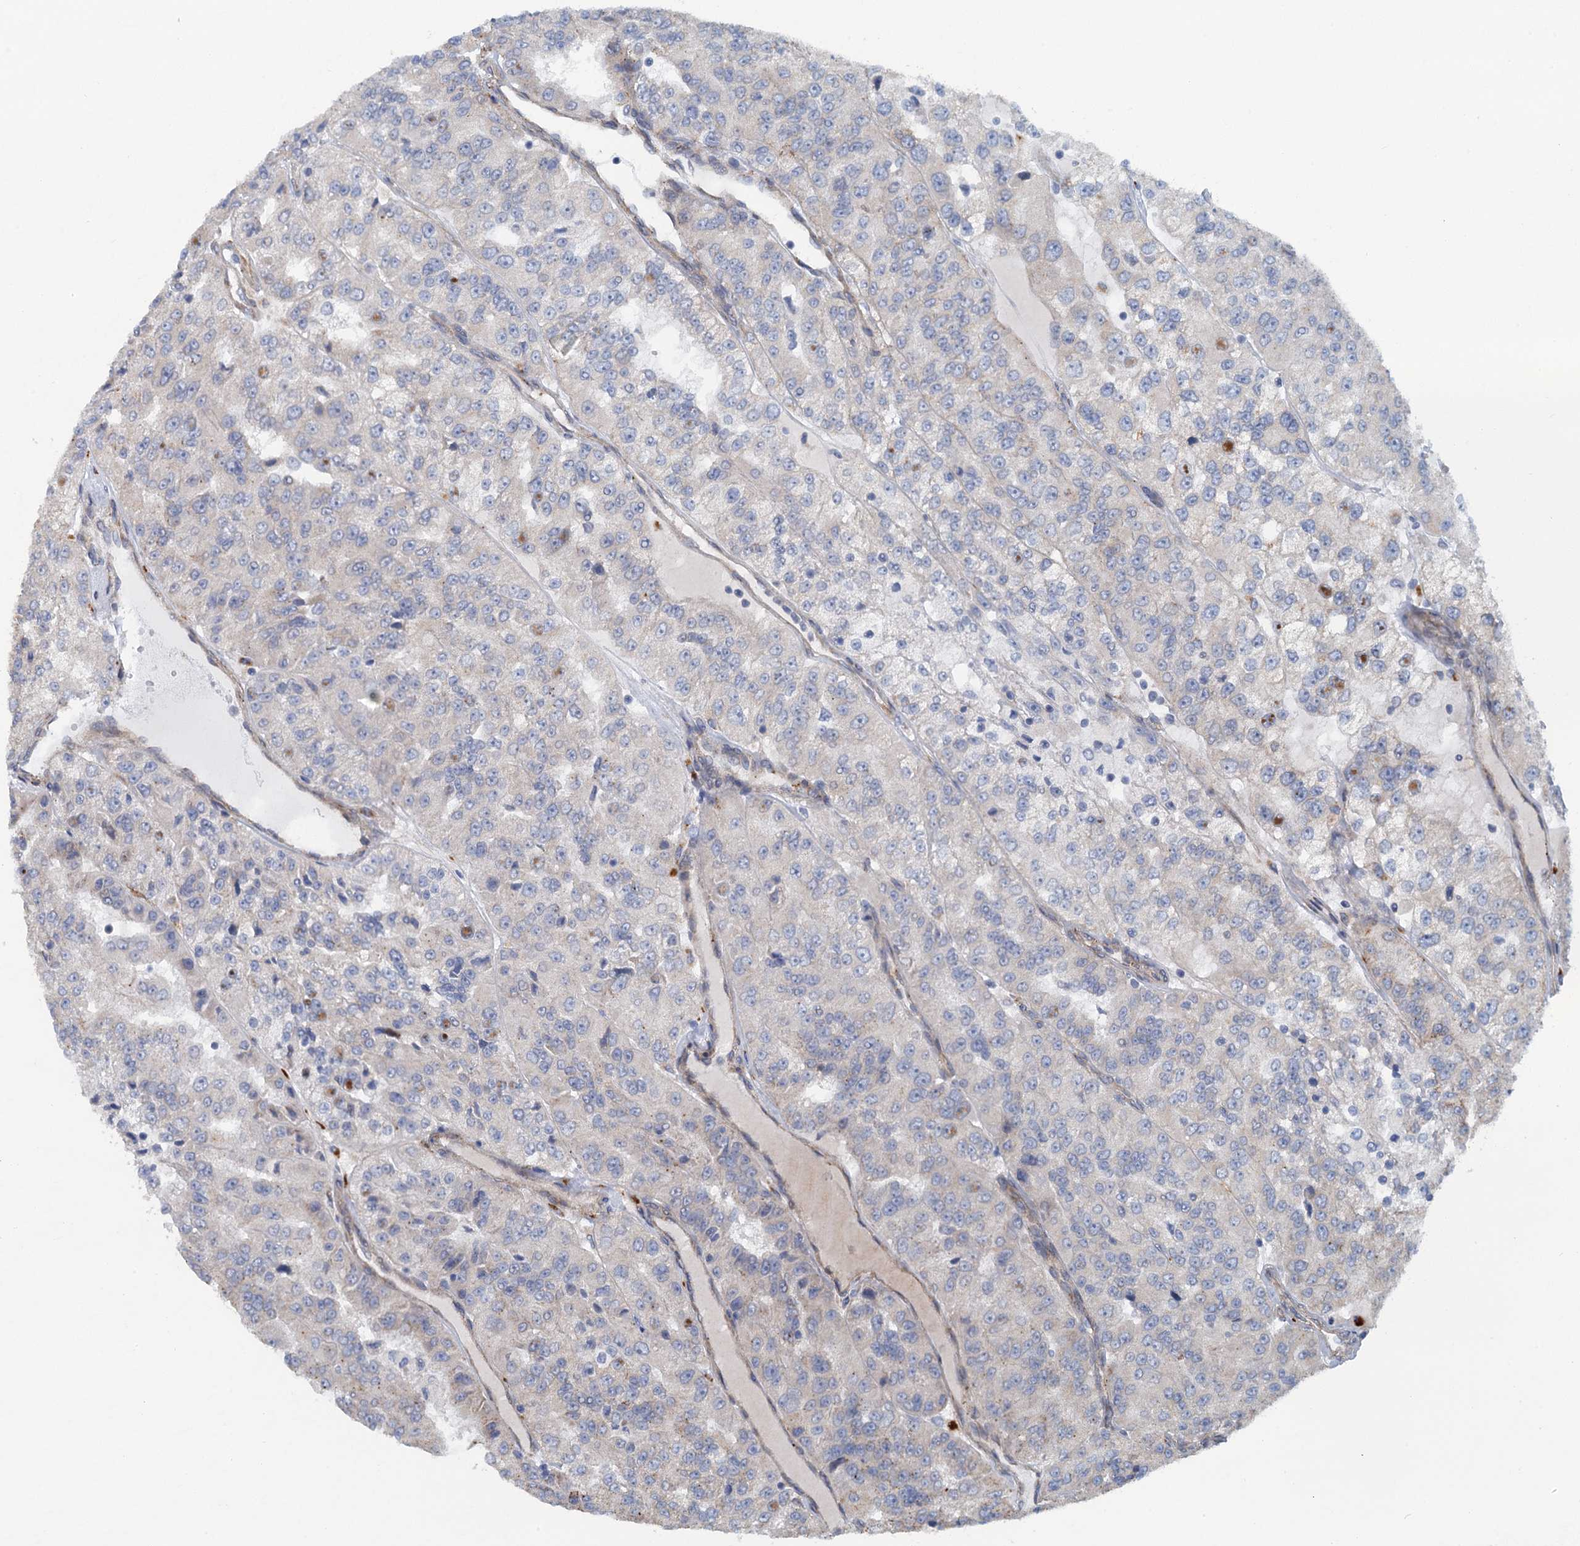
{"staining": {"intensity": "negative", "quantity": "none", "location": "none"}, "tissue": "renal cancer", "cell_type": "Tumor cells", "image_type": "cancer", "snomed": [{"axis": "morphology", "description": "Adenocarcinoma, NOS"}, {"axis": "topography", "description": "Kidney"}], "caption": "An IHC photomicrograph of adenocarcinoma (renal) is shown. There is no staining in tumor cells of adenocarcinoma (renal).", "gene": "POGLUT3", "patient": {"sex": "female", "age": 63}}